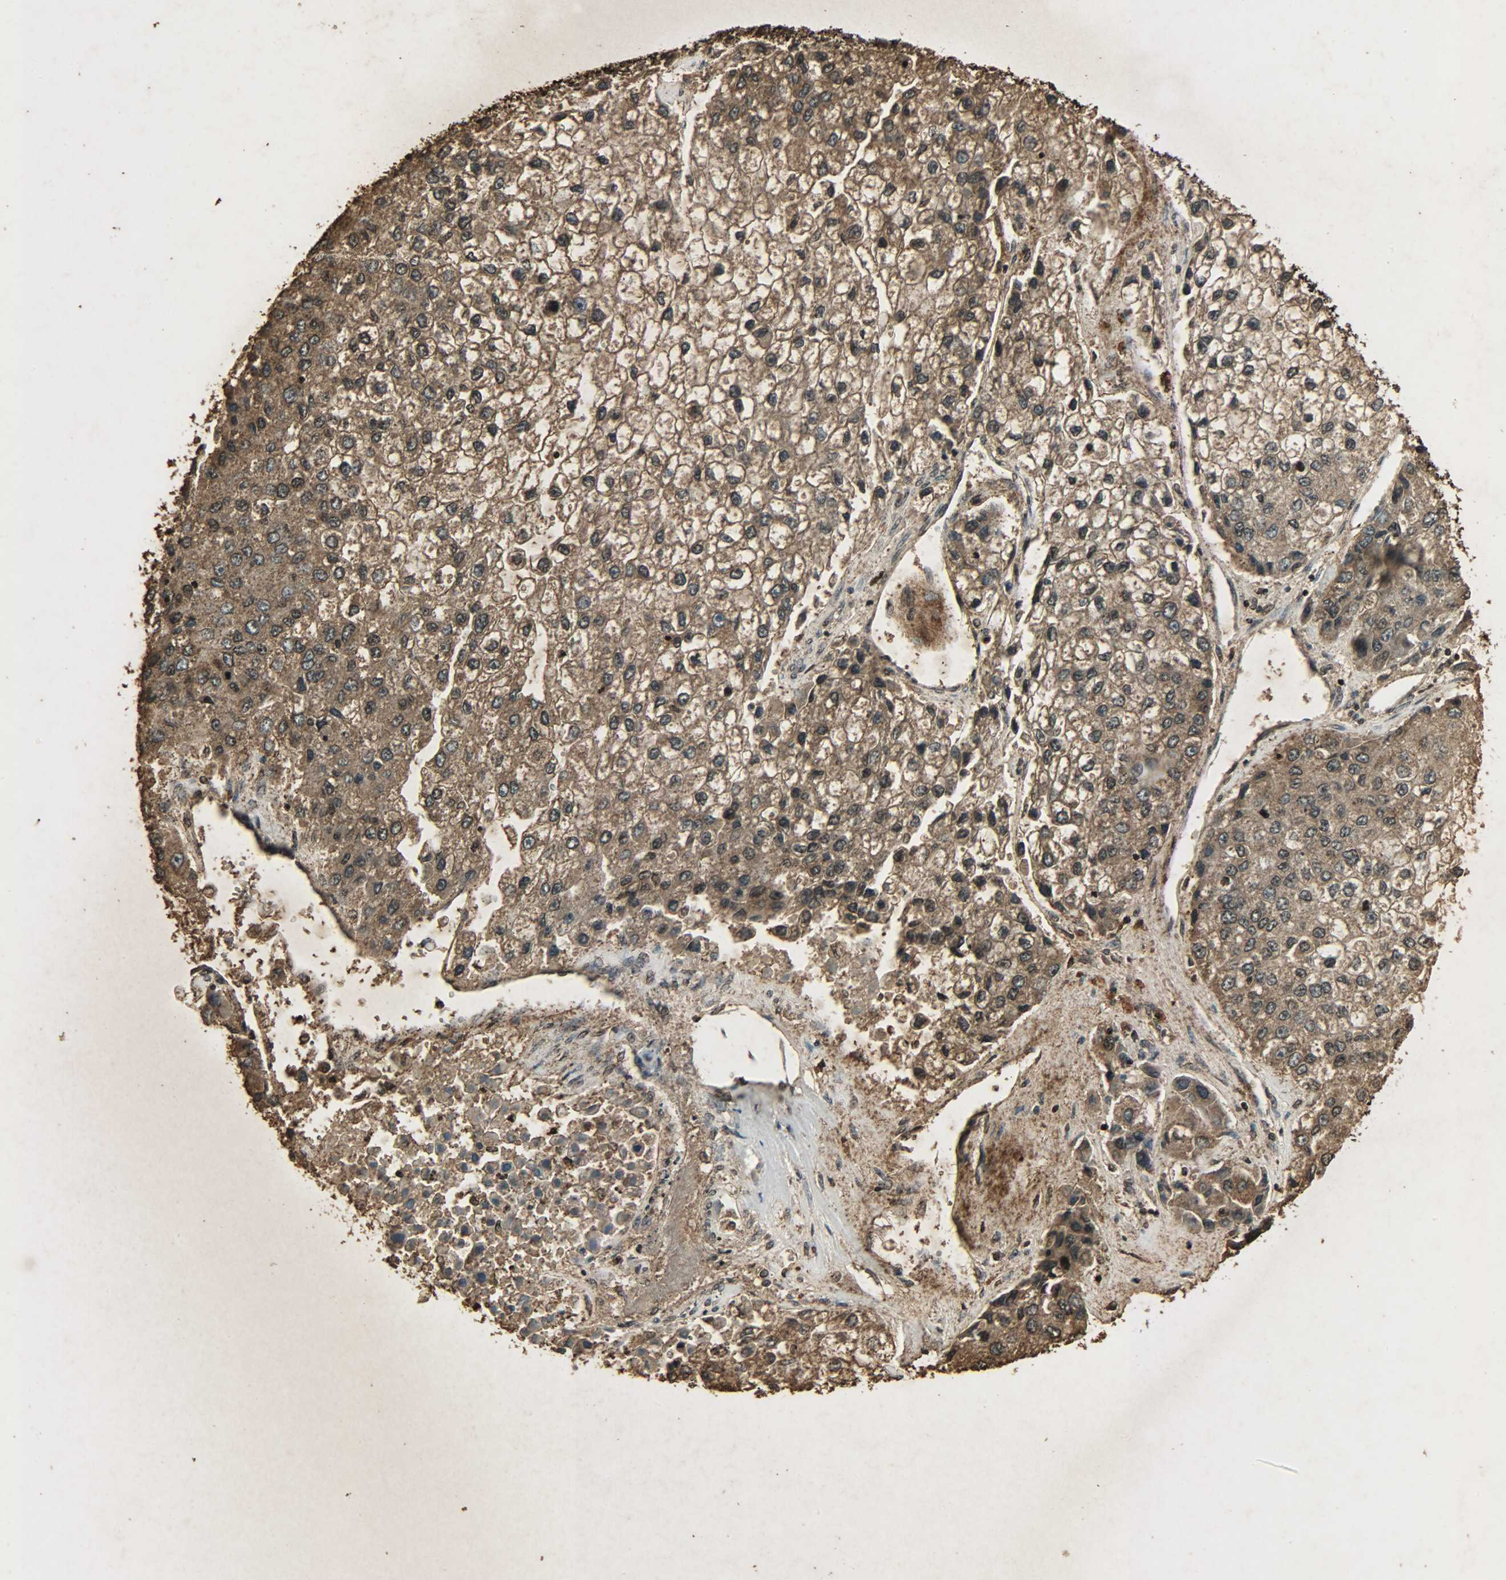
{"staining": {"intensity": "strong", "quantity": ">75%", "location": "cytoplasmic/membranous,nuclear"}, "tissue": "liver cancer", "cell_type": "Tumor cells", "image_type": "cancer", "snomed": [{"axis": "morphology", "description": "Carcinoma, Hepatocellular, NOS"}, {"axis": "topography", "description": "Liver"}], "caption": "Tumor cells show high levels of strong cytoplasmic/membranous and nuclear expression in about >75% of cells in human liver cancer (hepatocellular carcinoma). Immunohistochemistry (ihc) stains the protein of interest in brown and the nuclei are stained blue.", "gene": "PPP3R1", "patient": {"sex": "female", "age": 66}}